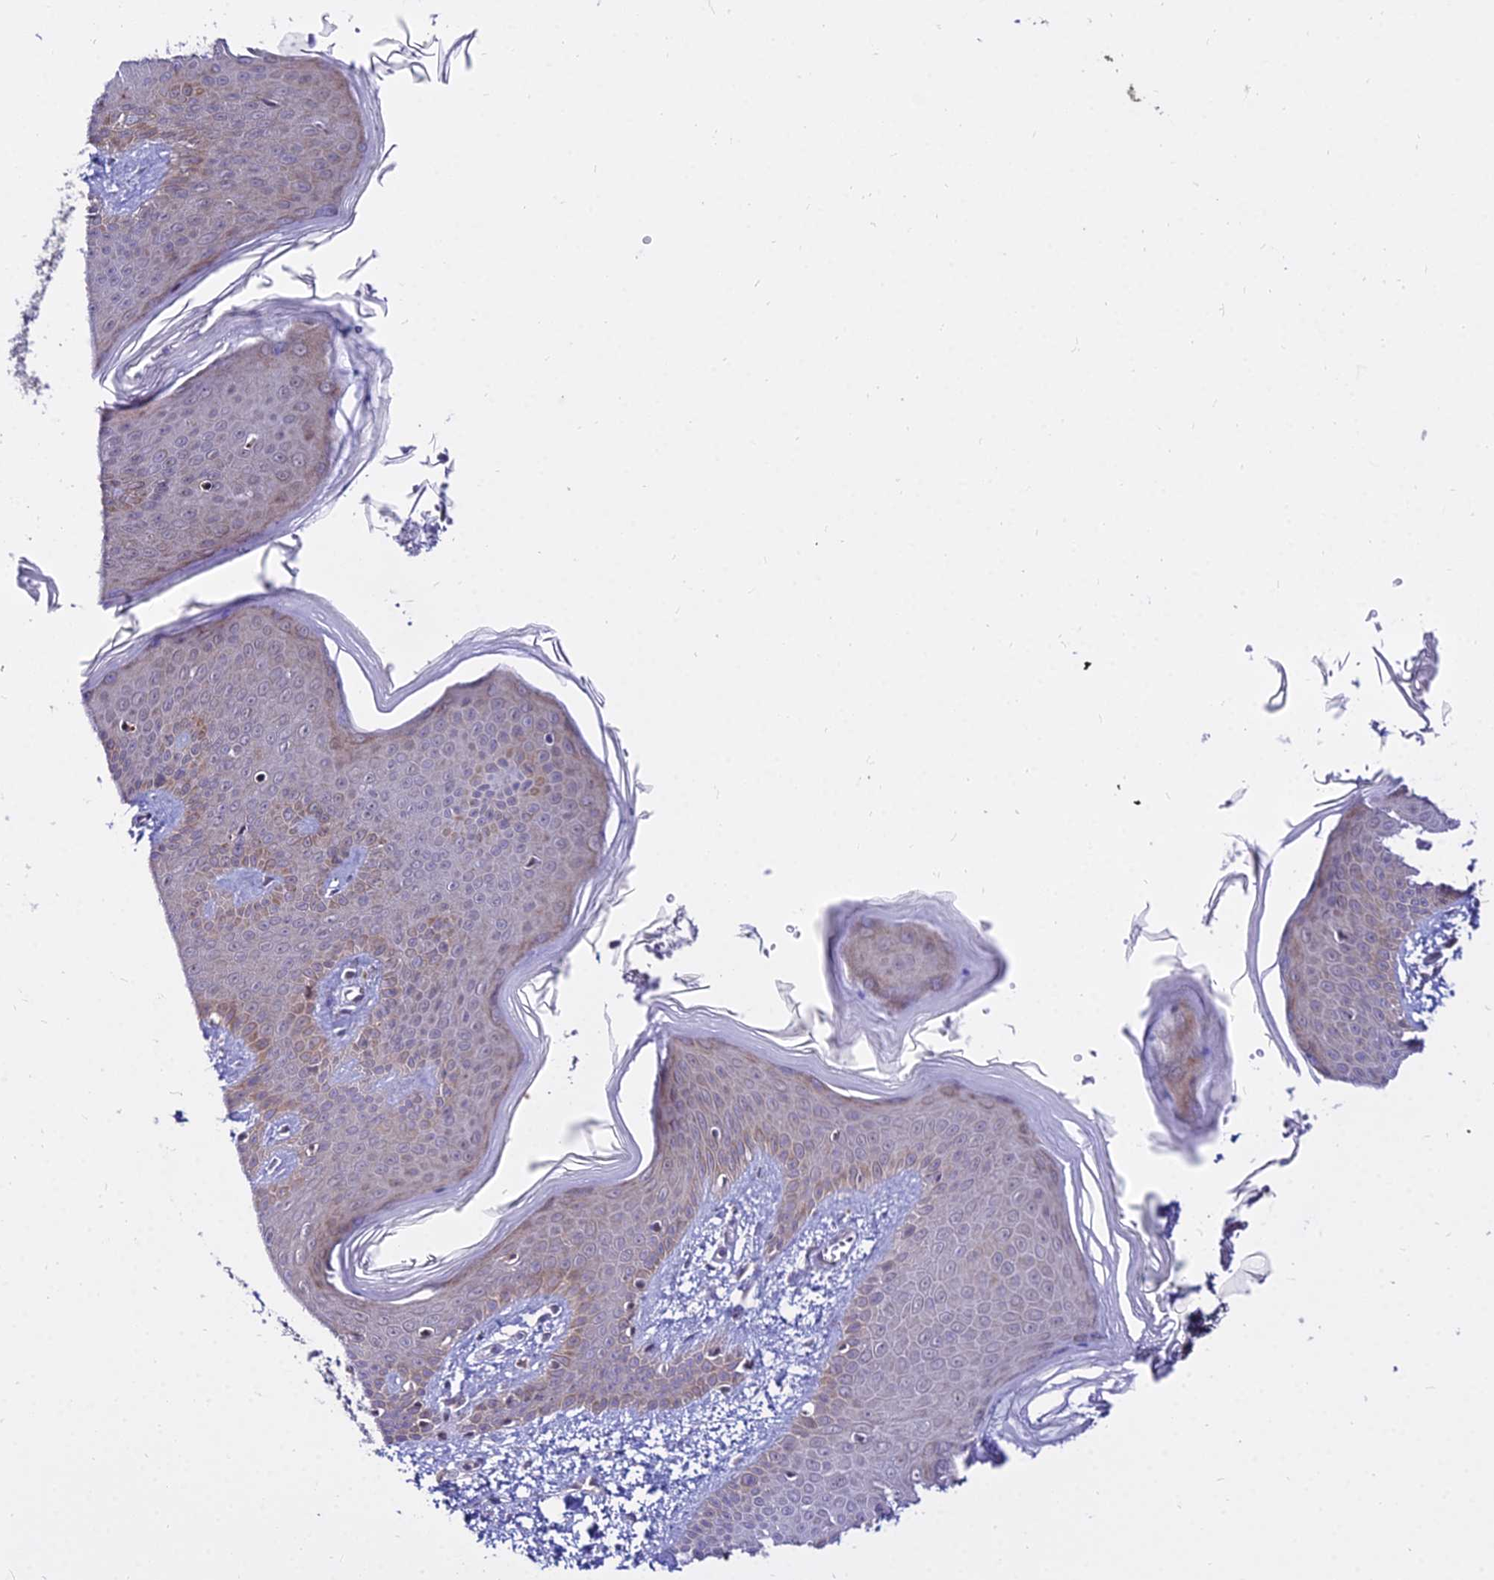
{"staining": {"intensity": "moderate", "quantity": "25%-75%", "location": "cytoplasmic/membranous"}, "tissue": "skin", "cell_type": "Fibroblasts", "image_type": "normal", "snomed": [{"axis": "morphology", "description": "Normal tissue, NOS"}, {"axis": "topography", "description": "Skin"}], "caption": "IHC micrograph of unremarkable skin: human skin stained using IHC reveals medium levels of moderate protein expression localized specifically in the cytoplasmic/membranous of fibroblasts, appearing as a cytoplasmic/membranous brown color.", "gene": "C6orf163", "patient": {"sex": "male", "age": 36}}